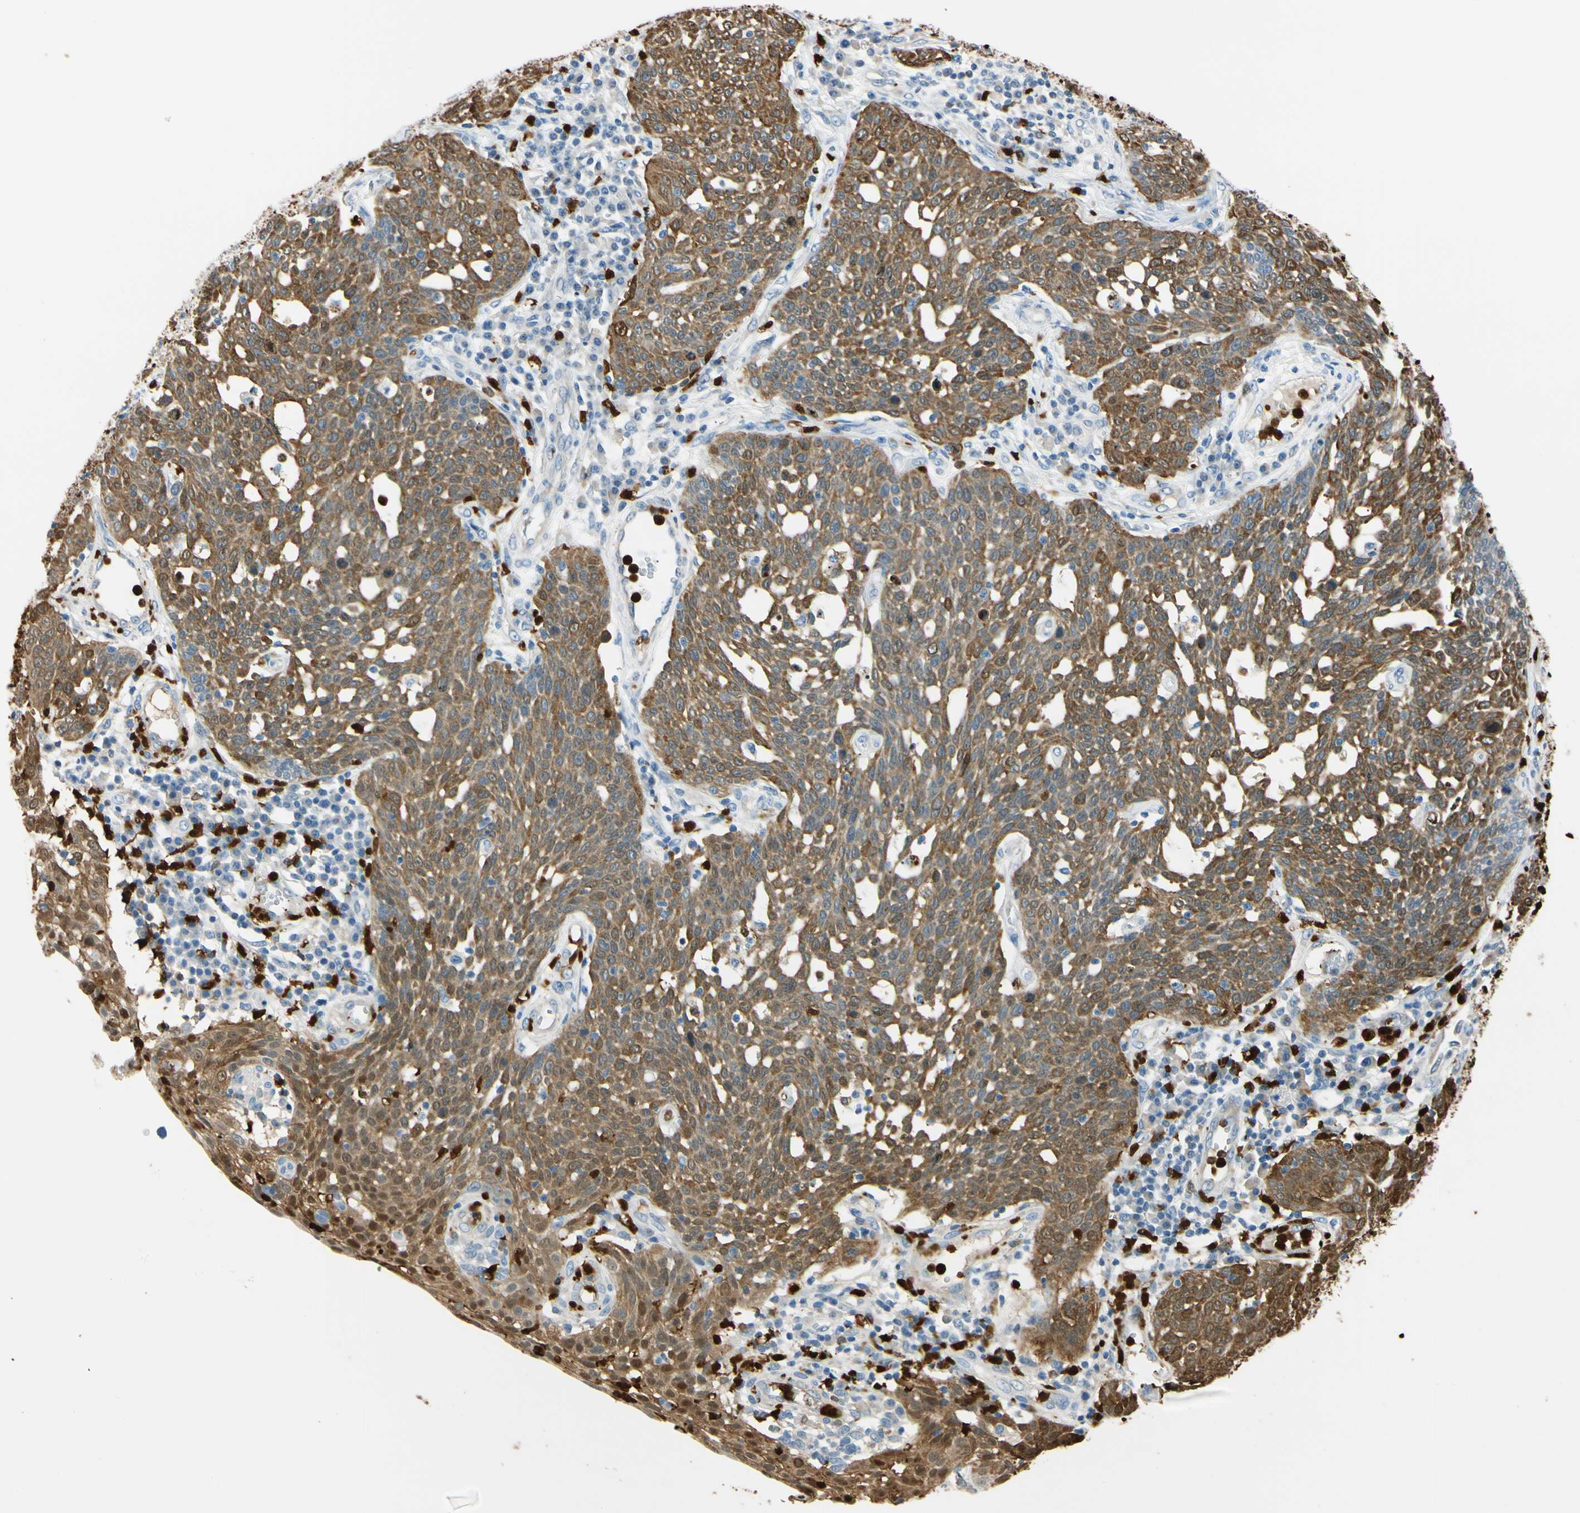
{"staining": {"intensity": "moderate", "quantity": ">75%", "location": "cytoplasmic/membranous"}, "tissue": "cervical cancer", "cell_type": "Tumor cells", "image_type": "cancer", "snomed": [{"axis": "morphology", "description": "Squamous cell carcinoma, NOS"}, {"axis": "topography", "description": "Cervix"}], "caption": "Squamous cell carcinoma (cervical) was stained to show a protein in brown. There is medium levels of moderate cytoplasmic/membranous positivity in about >75% of tumor cells. (DAB = brown stain, brightfield microscopy at high magnification).", "gene": "TRAF5", "patient": {"sex": "female", "age": 34}}